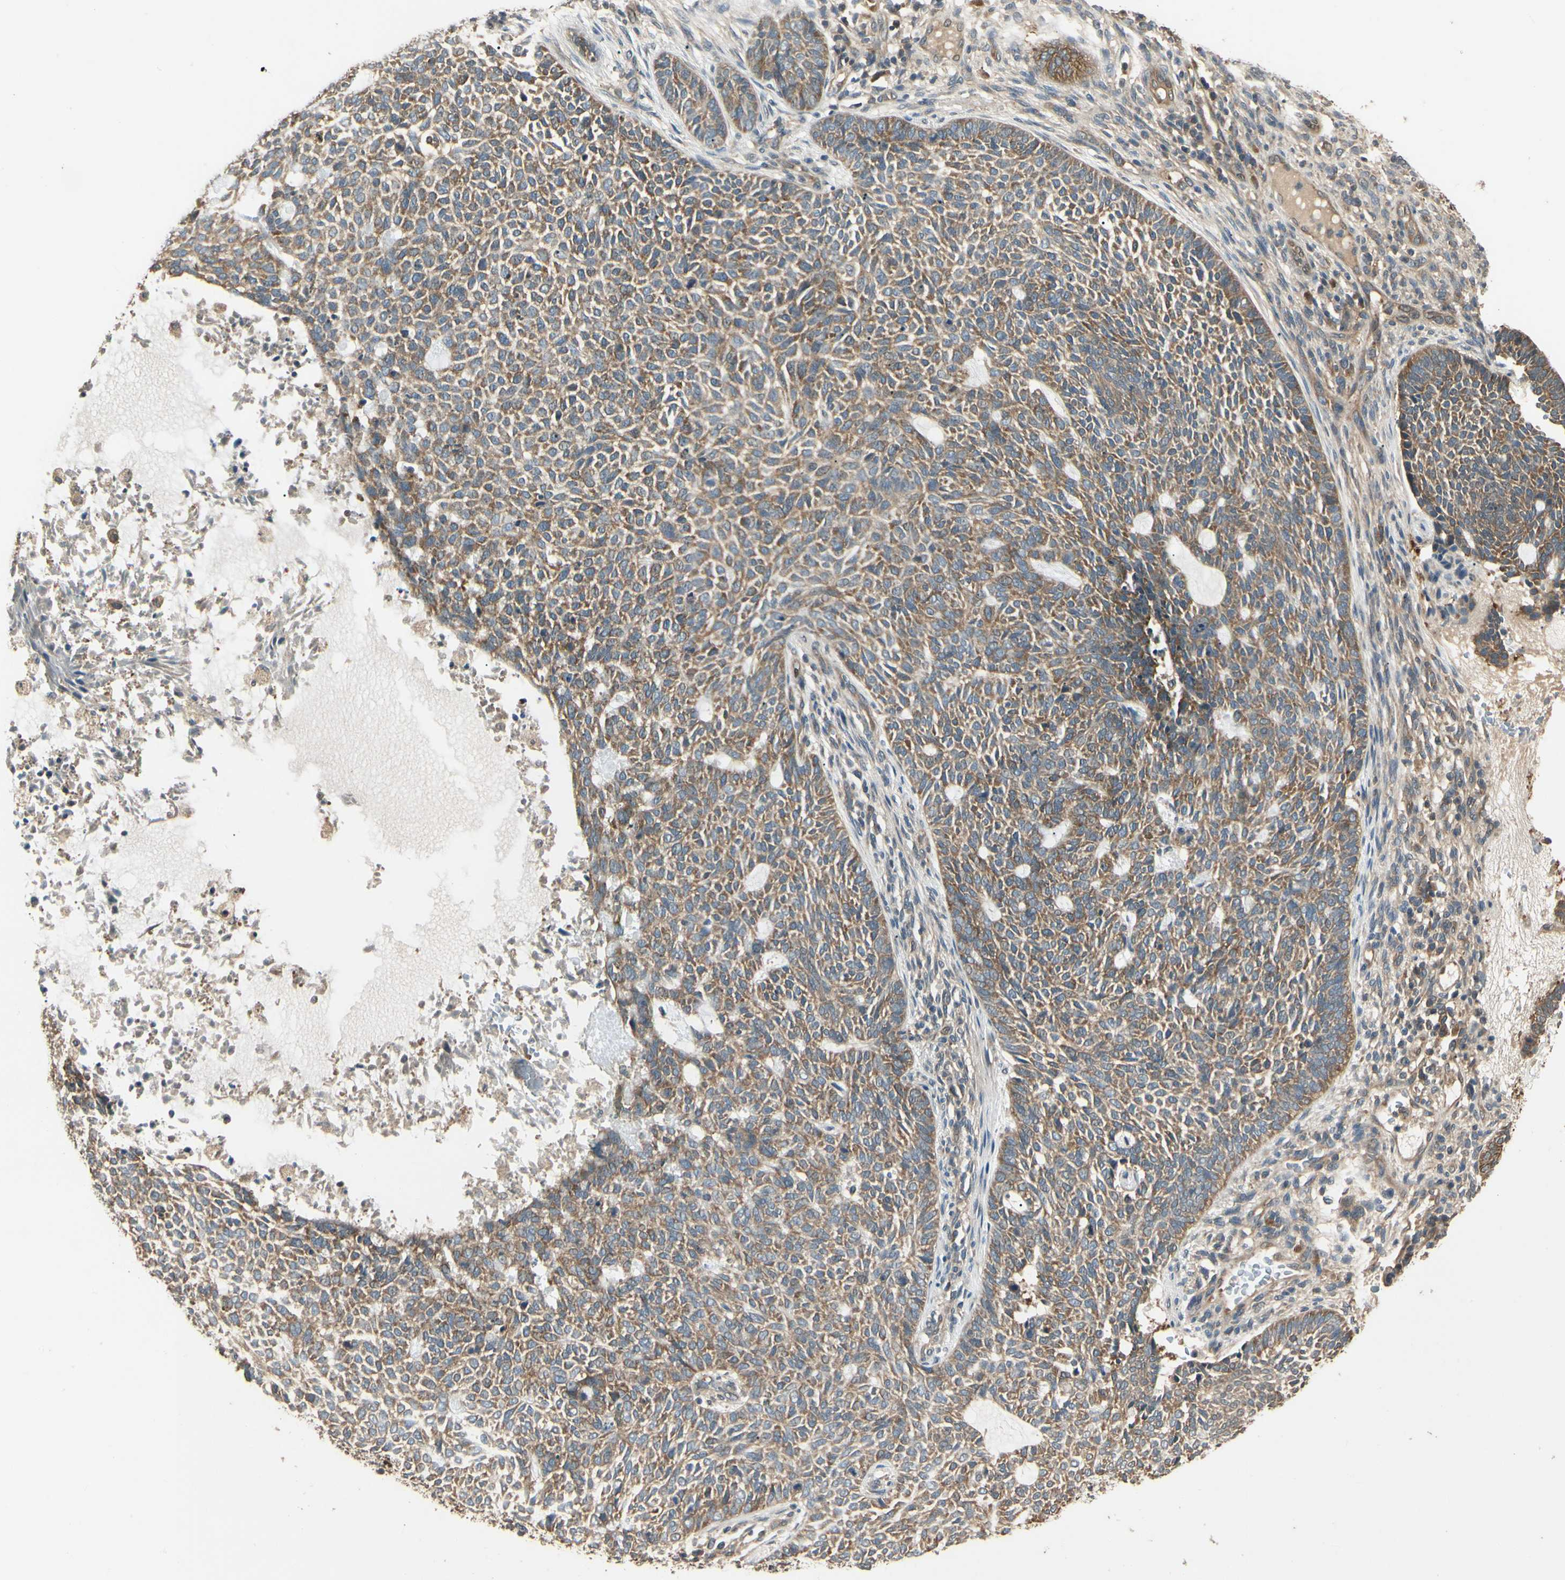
{"staining": {"intensity": "moderate", "quantity": ">75%", "location": "cytoplasmic/membranous"}, "tissue": "skin cancer", "cell_type": "Tumor cells", "image_type": "cancer", "snomed": [{"axis": "morphology", "description": "Basal cell carcinoma"}, {"axis": "topography", "description": "Skin"}], "caption": "Moderate cytoplasmic/membranous protein positivity is present in approximately >75% of tumor cells in skin cancer.", "gene": "CCT7", "patient": {"sex": "male", "age": 87}}